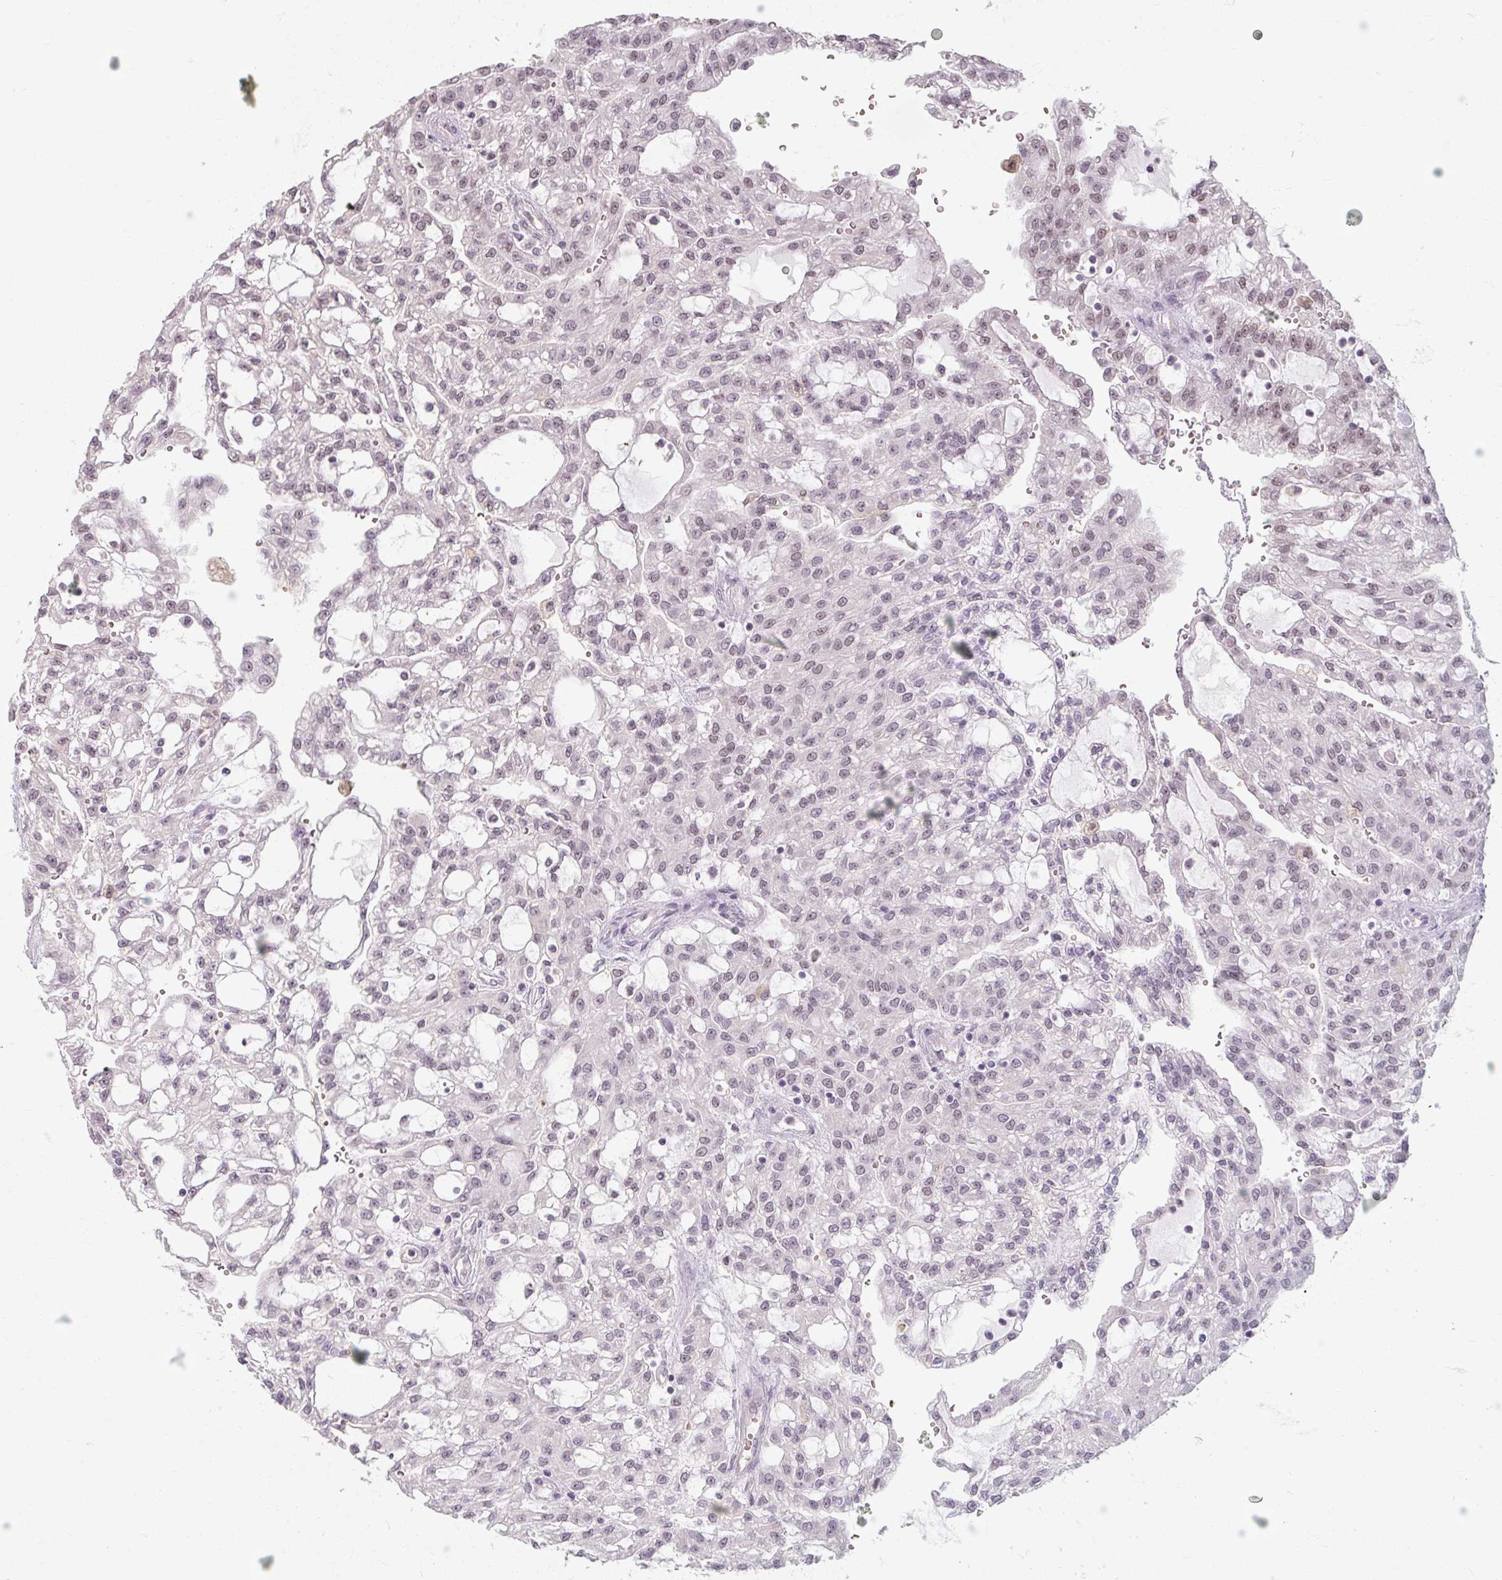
{"staining": {"intensity": "negative", "quantity": "none", "location": "none"}, "tissue": "renal cancer", "cell_type": "Tumor cells", "image_type": "cancer", "snomed": [{"axis": "morphology", "description": "Adenocarcinoma, NOS"}, {"axis": "topography", "description": "Kidney"}], "caption": "Immunohistochemistry of renal adenocarcinoma displays no staining in tumor cells.", "gene": "ZFTRAF1", "patient": {"sex": "male", "age": 63}}